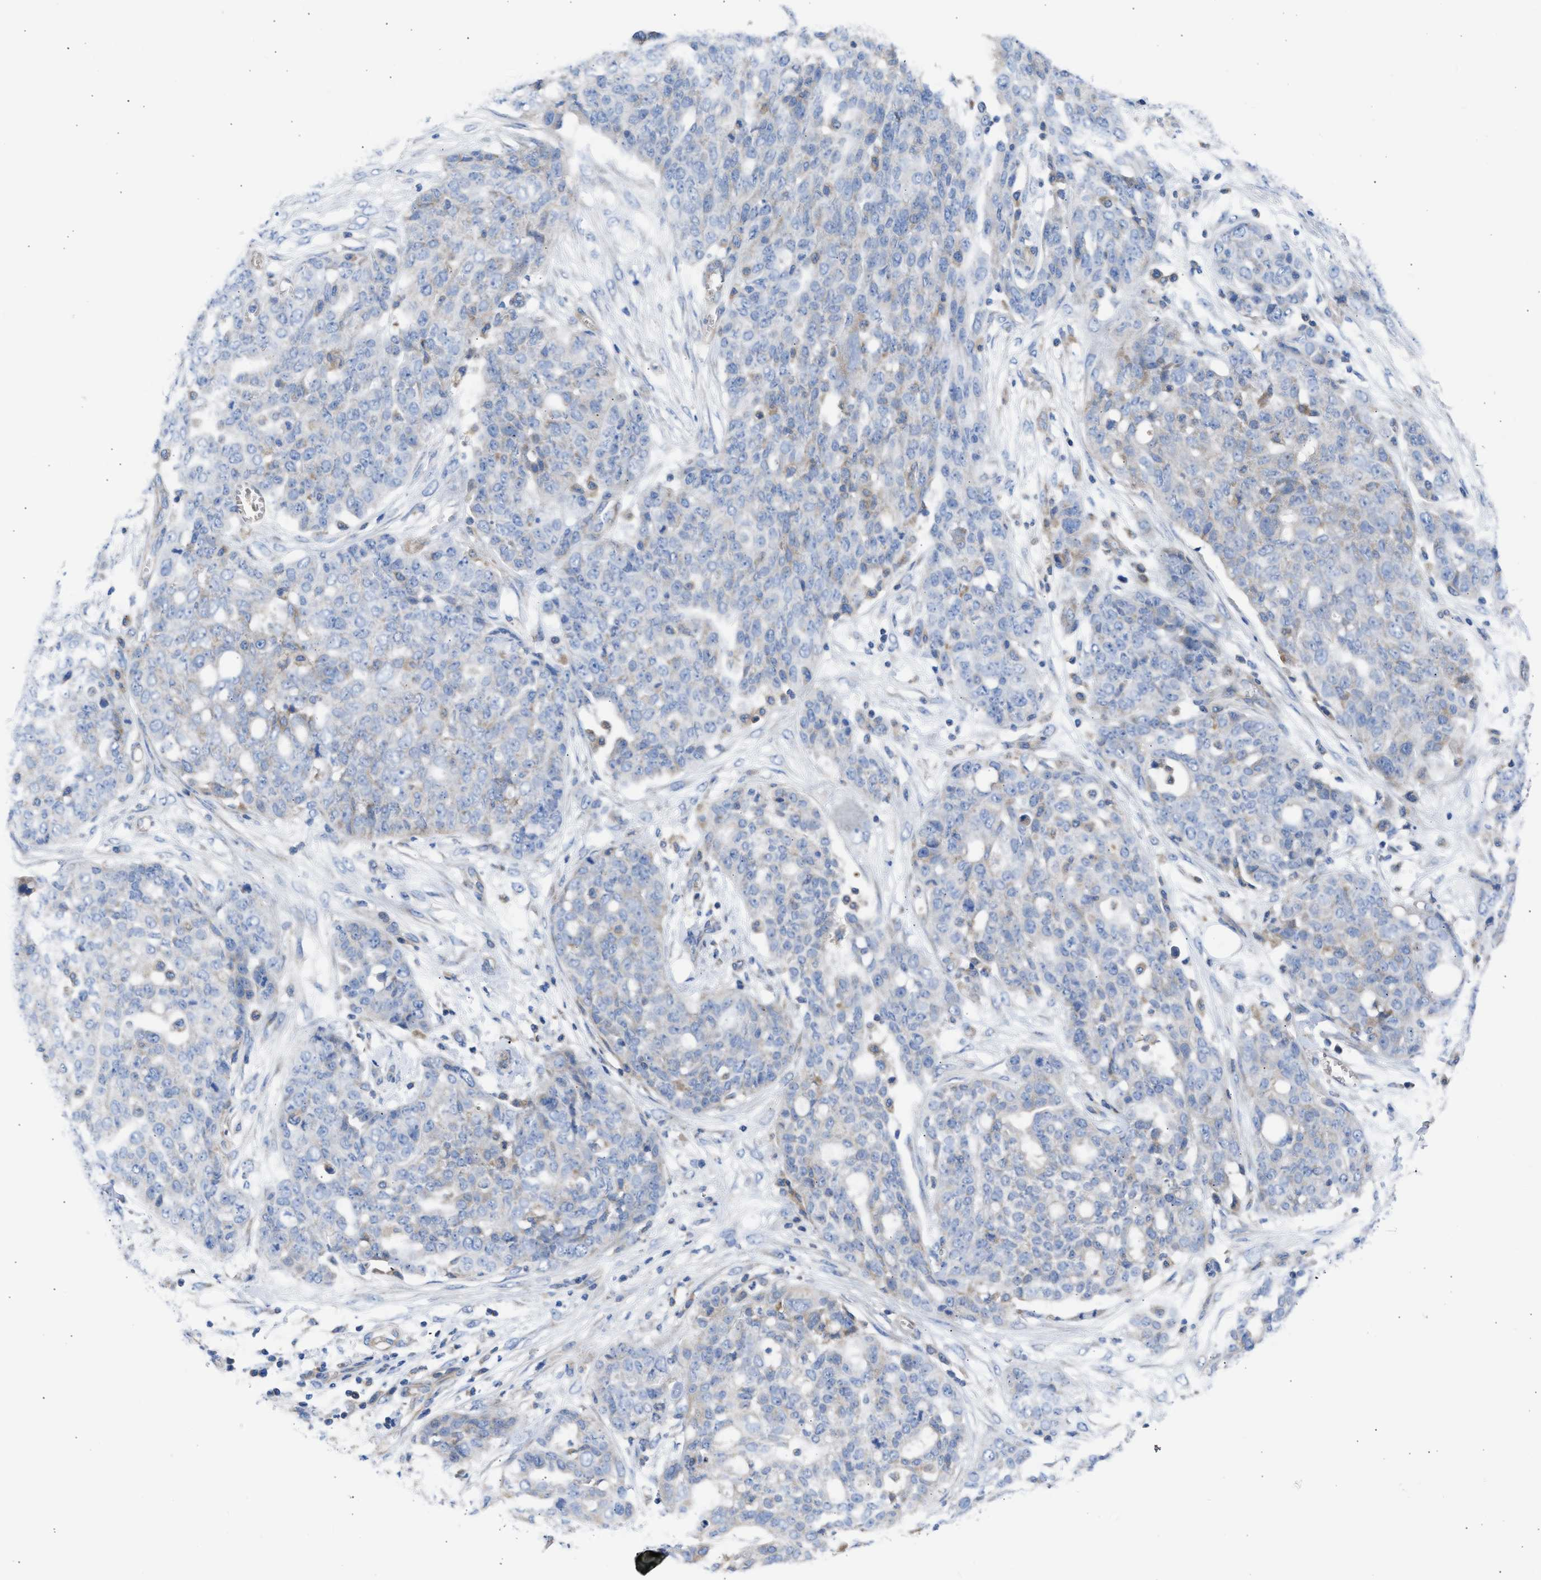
{"staining": {"intensity": "weak", "quantity": "<25%", "location": "cytoplasmic/membranous"}, "tissue": "ovarian cancer", "cell_type": "Tumor cells", "image_type": "cancer", "snomed": [{"axis": "morphology", "description": "Cystadenocarcinoma, serous, NOS"}, {"axis": "topography", "description": "Soft tissue"}, {"axis": "topography", "description": "Ovary"}], "caption": "DAB (3,3'-diaminobenzidine) immunohistochemical staining of ovarian cancer (serous cystadenocarcinoma) displays no significant expression in tumor cells.", "gene": "BTG3", "patient": {"sex": "female", "age": 57}}